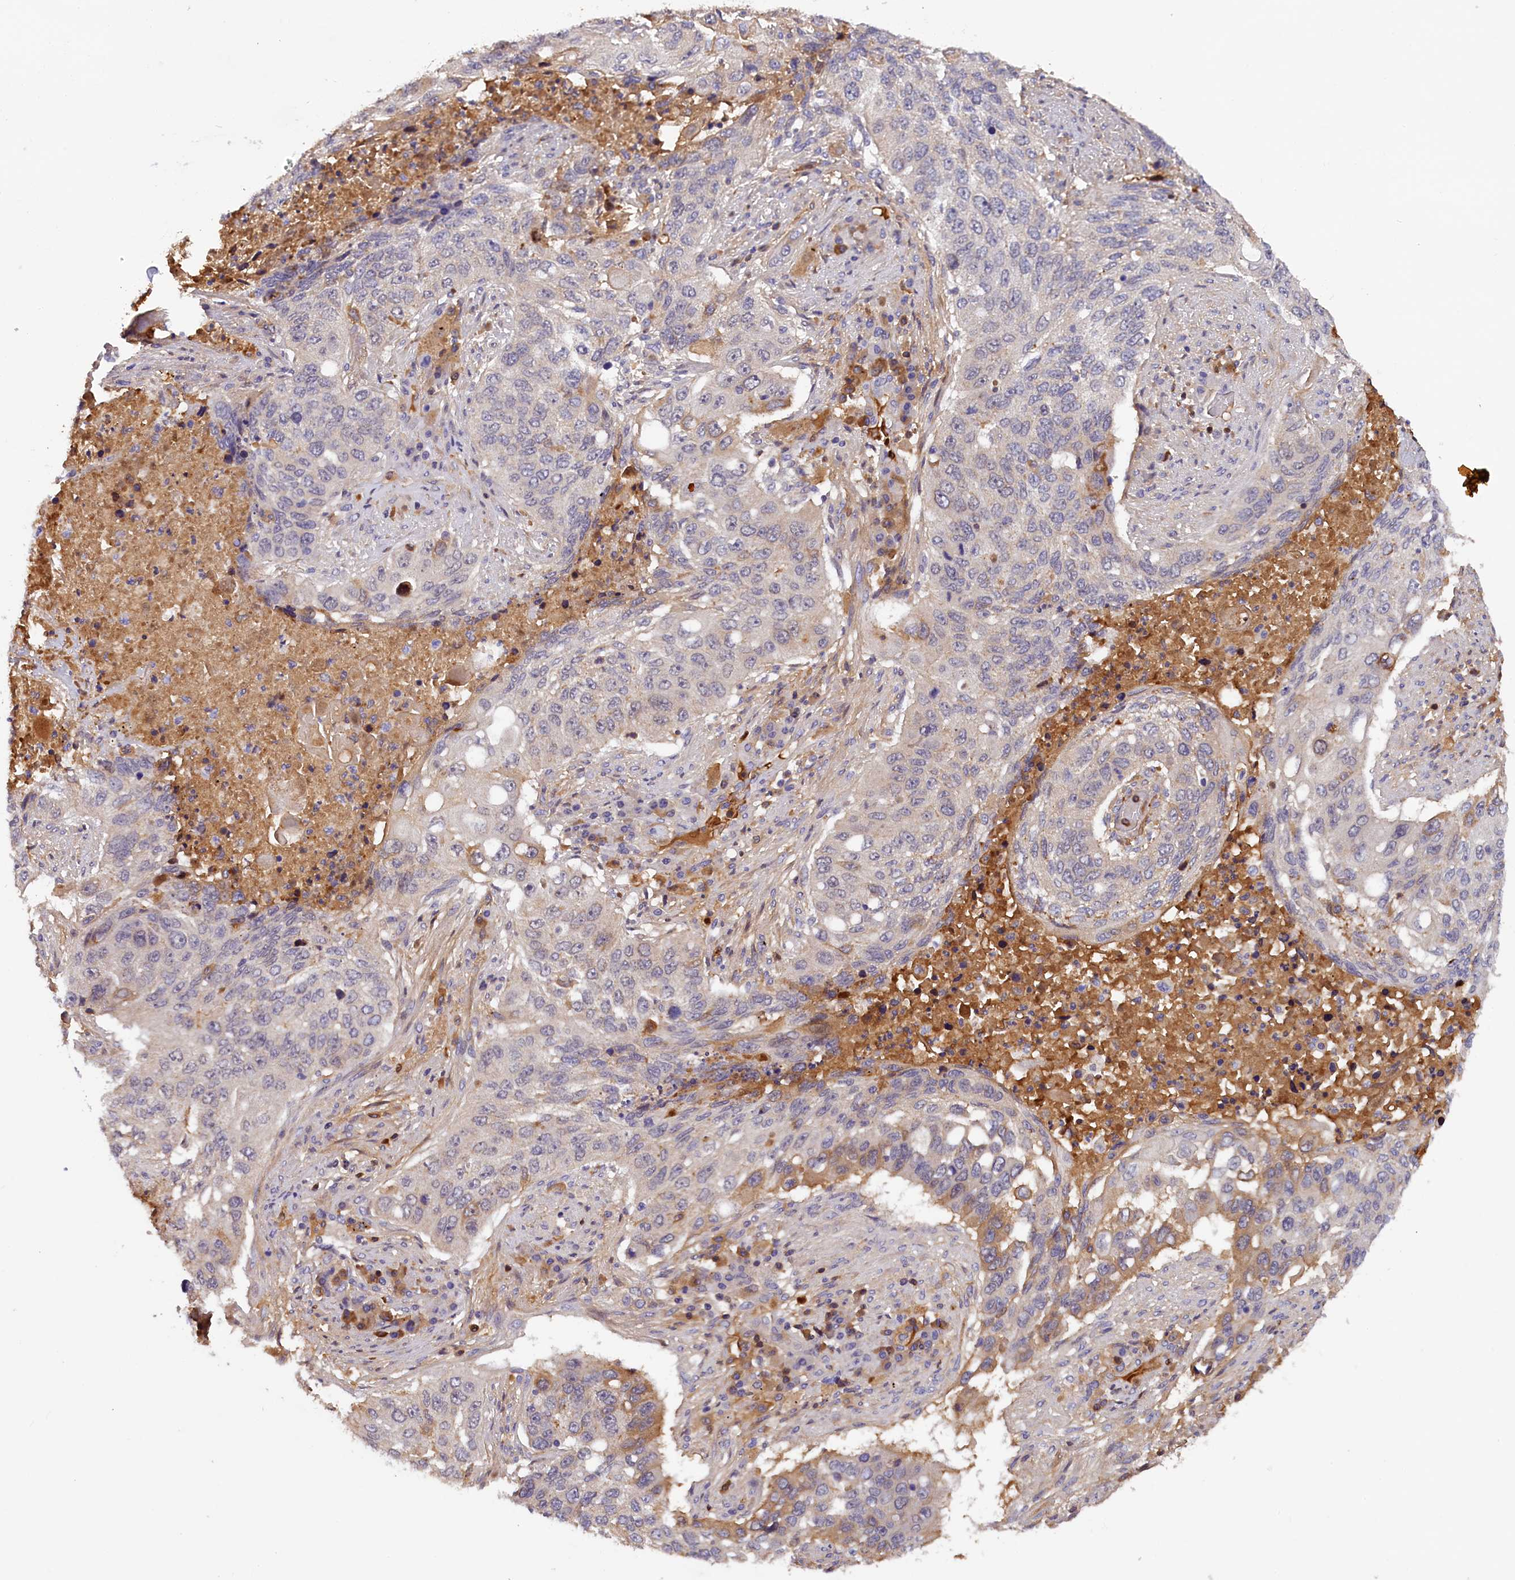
{"staining": {"intensity": "weak", "quantity": "<25%", "location": "cytoplasmic/membranous"}, "tissue": "lung cancer", "cell_type": "Tumor cells", "image_type": "cancer", "snomed": [{"axis": "morphology", "description": "Squamous cell carcinoma, NOS"}, {"axis": "topography", "description": "Lung"}], "caption": "Image shows no significant protein expression in tumor cells of lung cancer.", "gene": "PHAF1", "patient": {"sex": "female", "age": 63}}